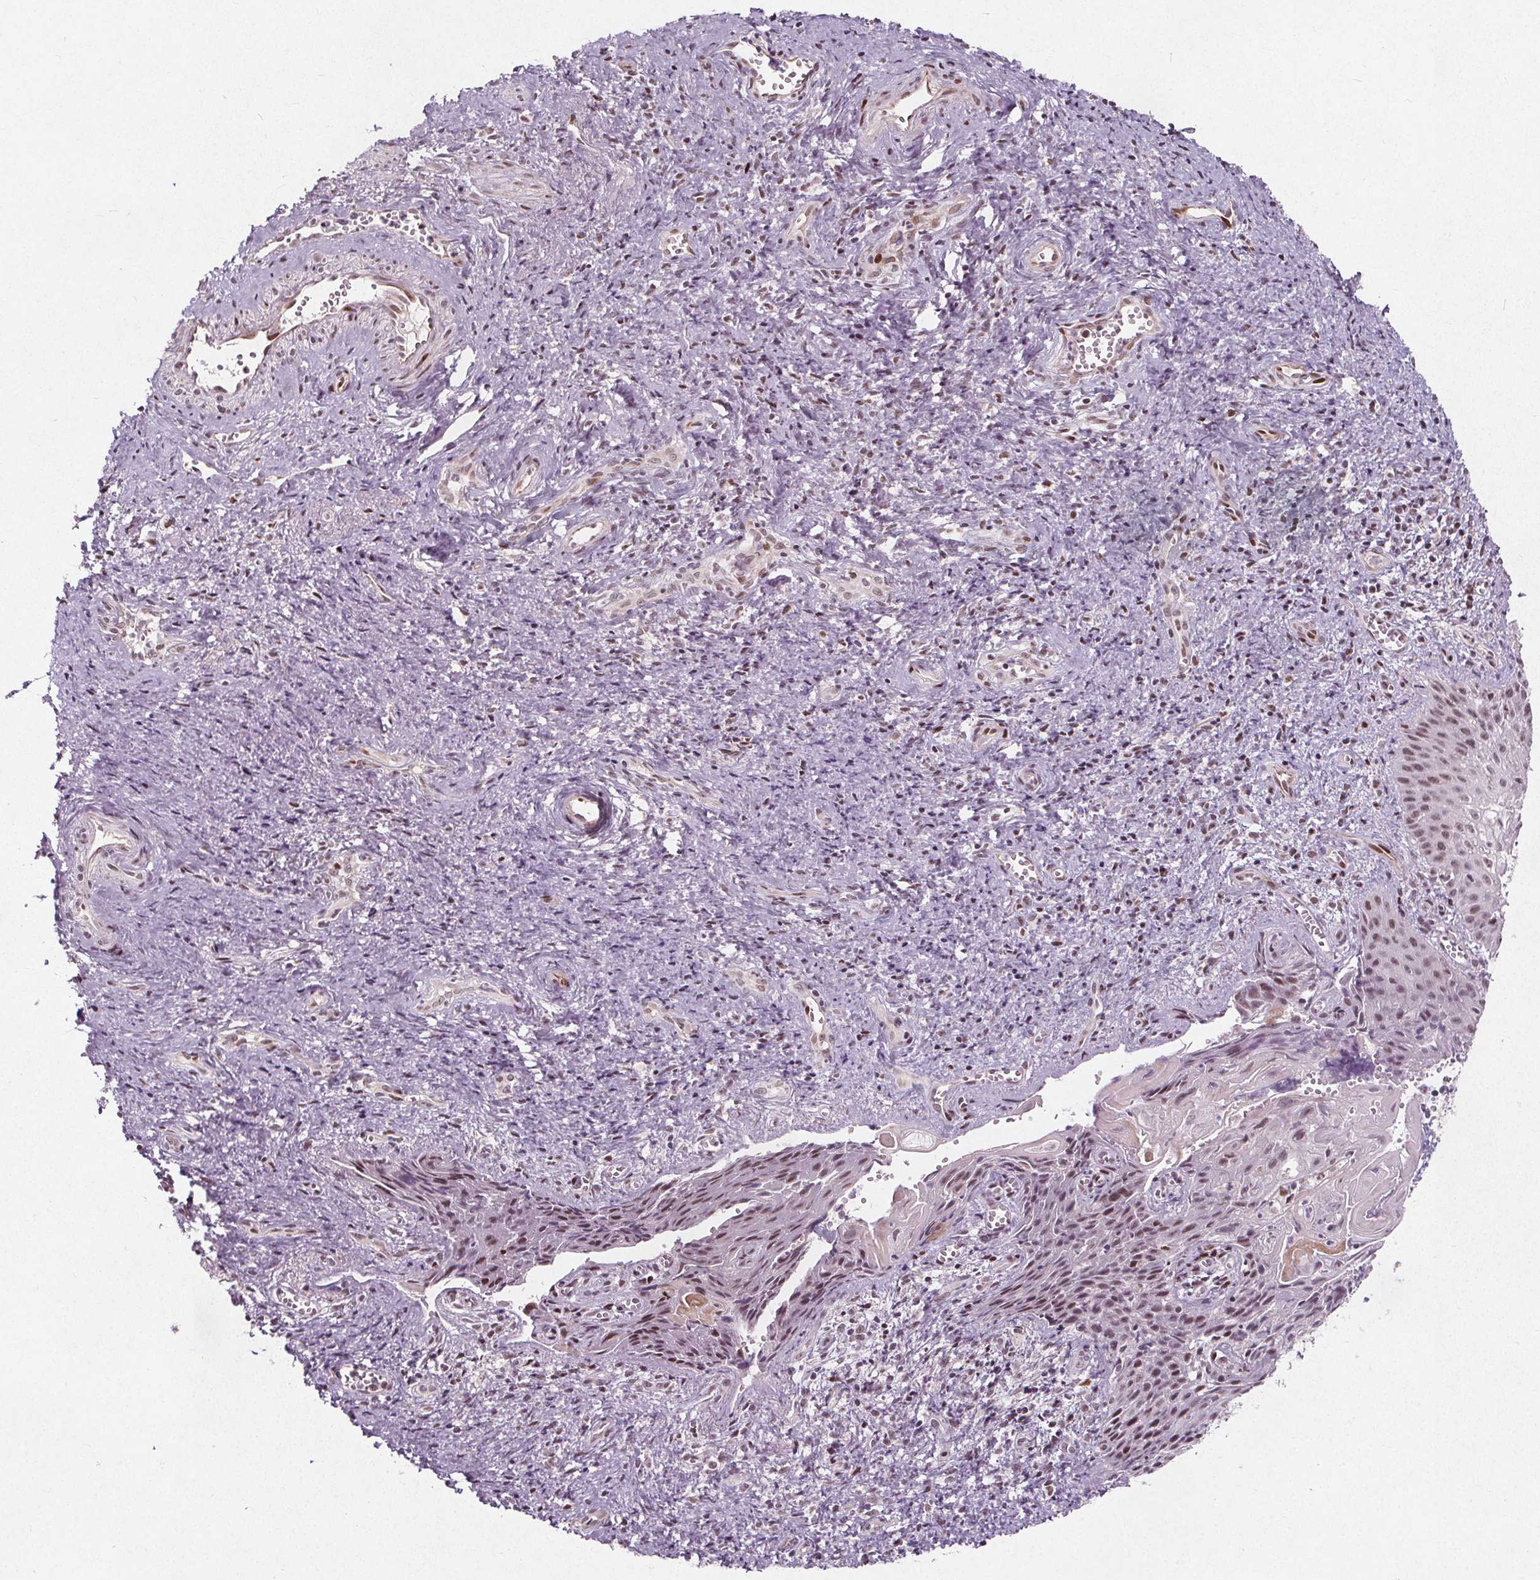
{"staining": {"intensity": "moderate", "quantity": ">75%", "location": "nuclear"}, "tissue": "cervical cancer", "cell_type": "Tumor cells", "image_type": "cancer", "snomed": [{"axis": "morphology", "description": "Squamous cell carcinoma, NOS"}, {"axis": "topography", "description": "Cervix"}], "caption": "This is an image of immunohistochemistry (IHC) staining of cervical squamous cell carcinoma, which shows moderate positivity in the nuclear of tumor cells.", "gene": "TAF6L", "patient": {"sex": "female", "age": 30}}